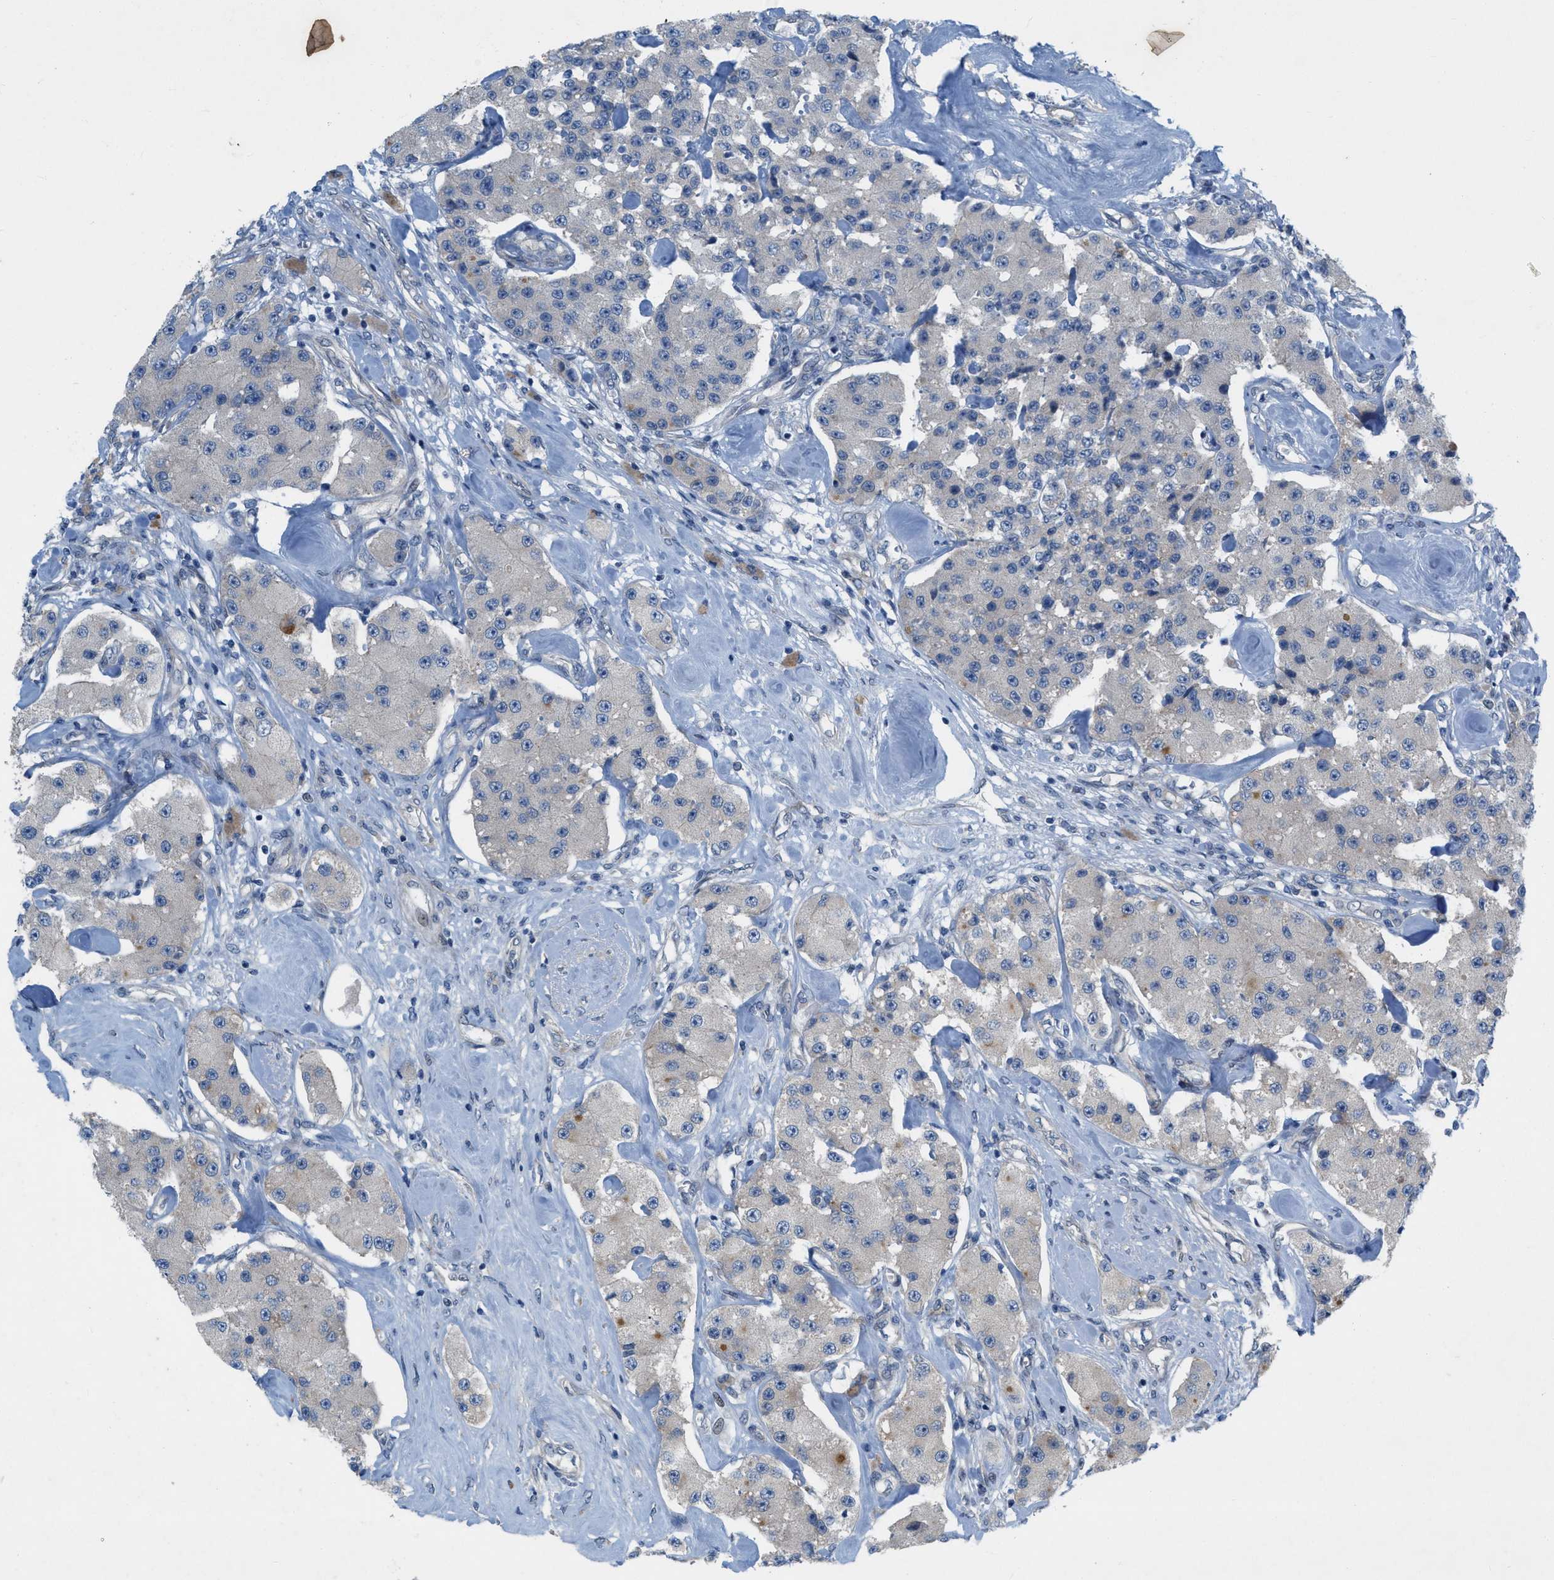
{"staining": {"intensity": "negative", "quantity": "none", "location": "none"}, "tissue": "carcinoid", "cell_type": "Tumor cells", "image_type": "cancer", "snomed": [{"axis": "morphology", "description": "Carcinoid, malignant, NOS"}, {"axis": "topography", "description": "Pancreas"}], "caption": "IHC micrograph of neoplastic tissue: malignant carcinoid stained with DAB shows no significant protein positivity in tumor cells.", "gene": "NDEL1", "patient": {"sex": "male", "age": 41}}